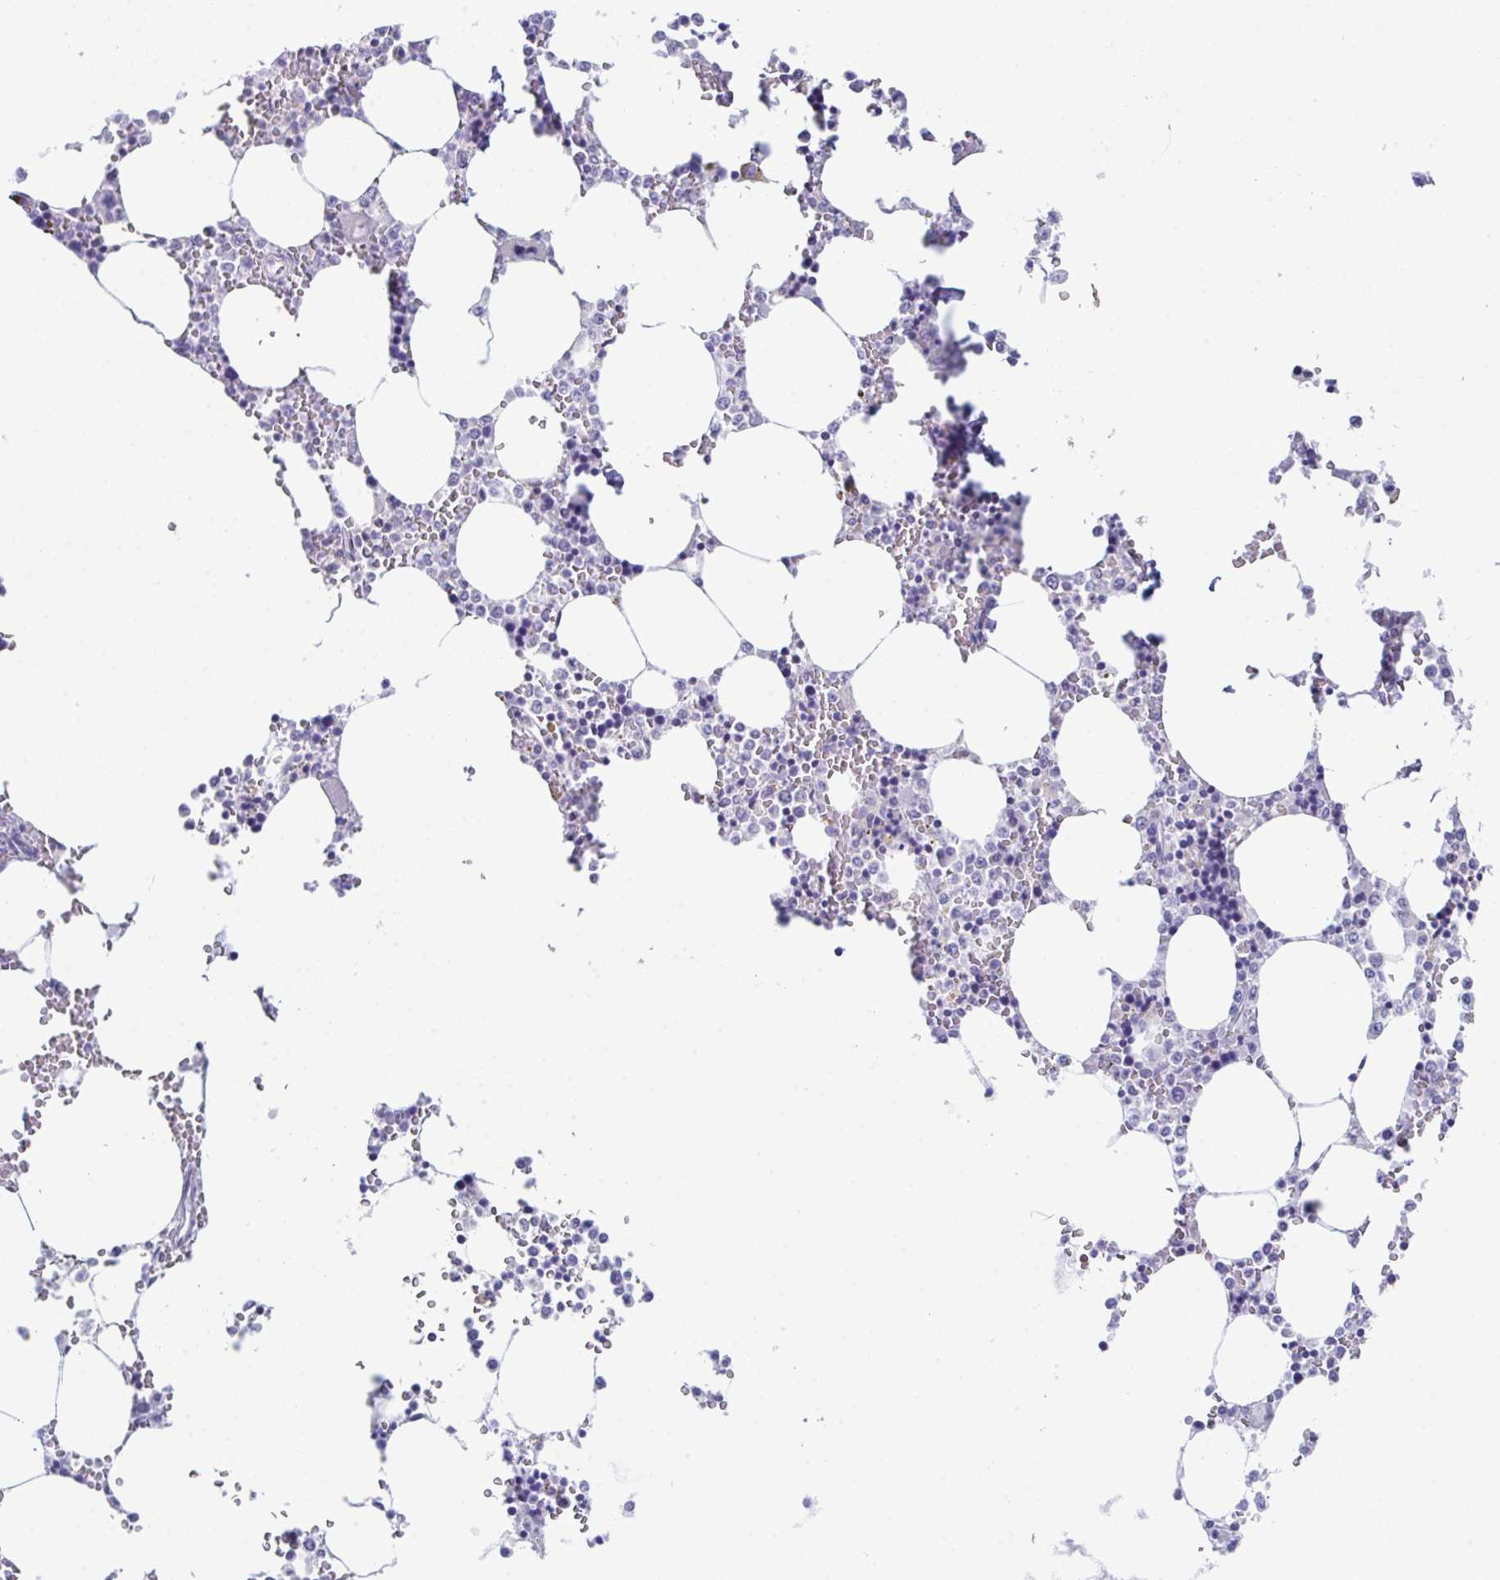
{"staining": {"intensity": "negative", "quantity": "none", "location": "none"}, "tissue": "bone marrow", "cell_type": "Hematopoietic cells", "image_type": "normal", "snomed": [{"axis": "morphology", "description": "Normal tissue, NOS"}, {"axis": "topography", "description": "Bone marrow"}], "caption": "Immunohistochemistry image of unremarkable bone marrow stained for a protein (brown), which exhibits no expression in hematopoietic cells.", "gene": "ATP6V0D2", "patient": {"sex": "male", "age": 64}}